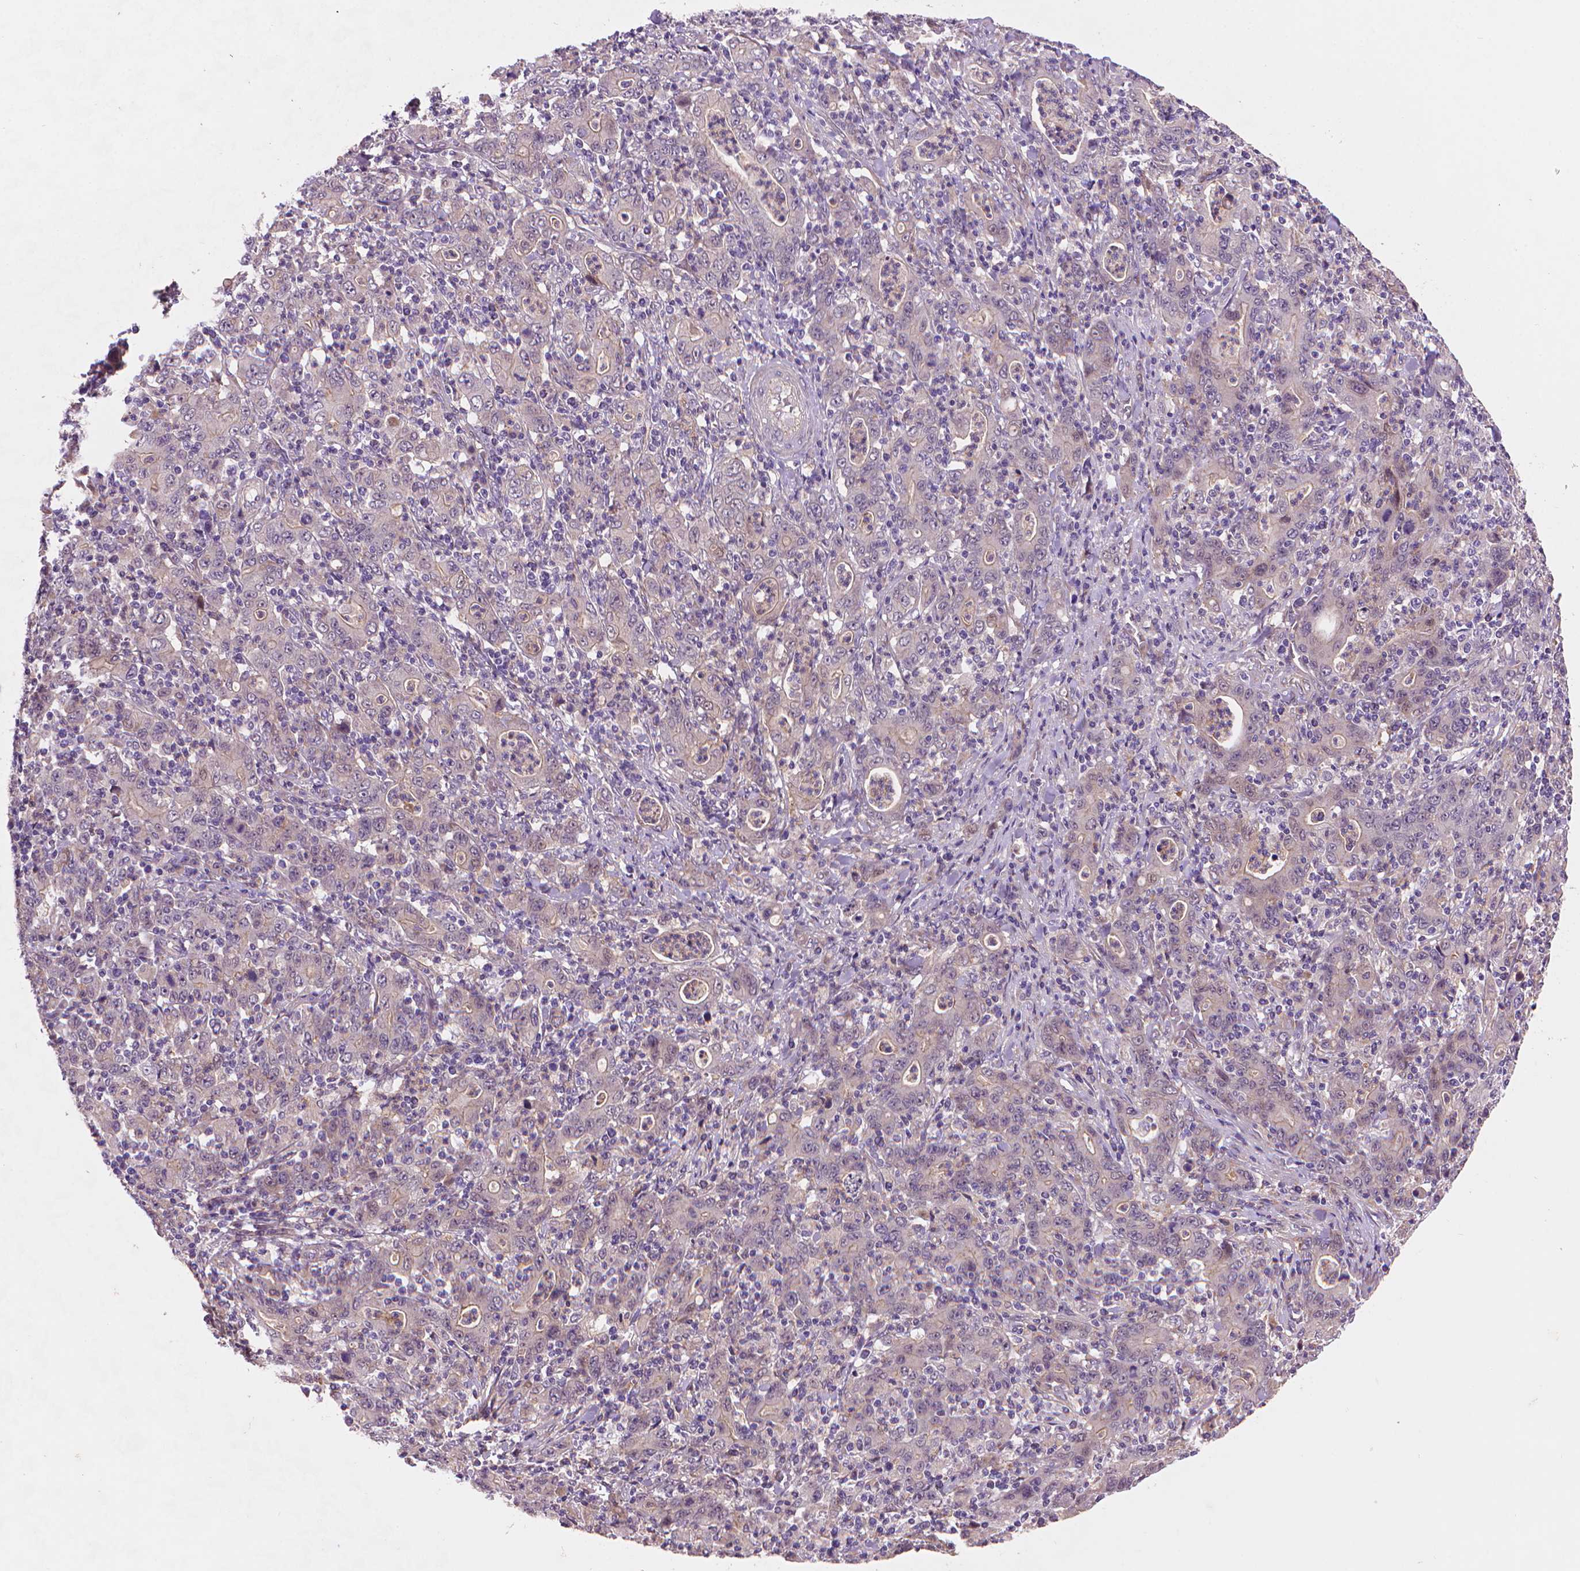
{"staining": {"intensity": "negative", "quantity": "none", "location": "none"}, "tissue": "stomach cancer", "cell_type": "Tumor cells", "image_type": "cancer", "snomed": [{"axis": "morphology", "description": "Adenocarcinoma, NOS"}, {"axis": "topography", "description": "Stomach, upper"}], "caption": "This is a histopathology image of immunohistochemistry (IHC) staining of stomach cancer, which shows no staining in tumor cells. (DAB (3,3'-diaminobenzidine) immunohistochemistry, high magnification).", "gene": "AMMECR1", "patient": {"sex": "male", "age": 69}}